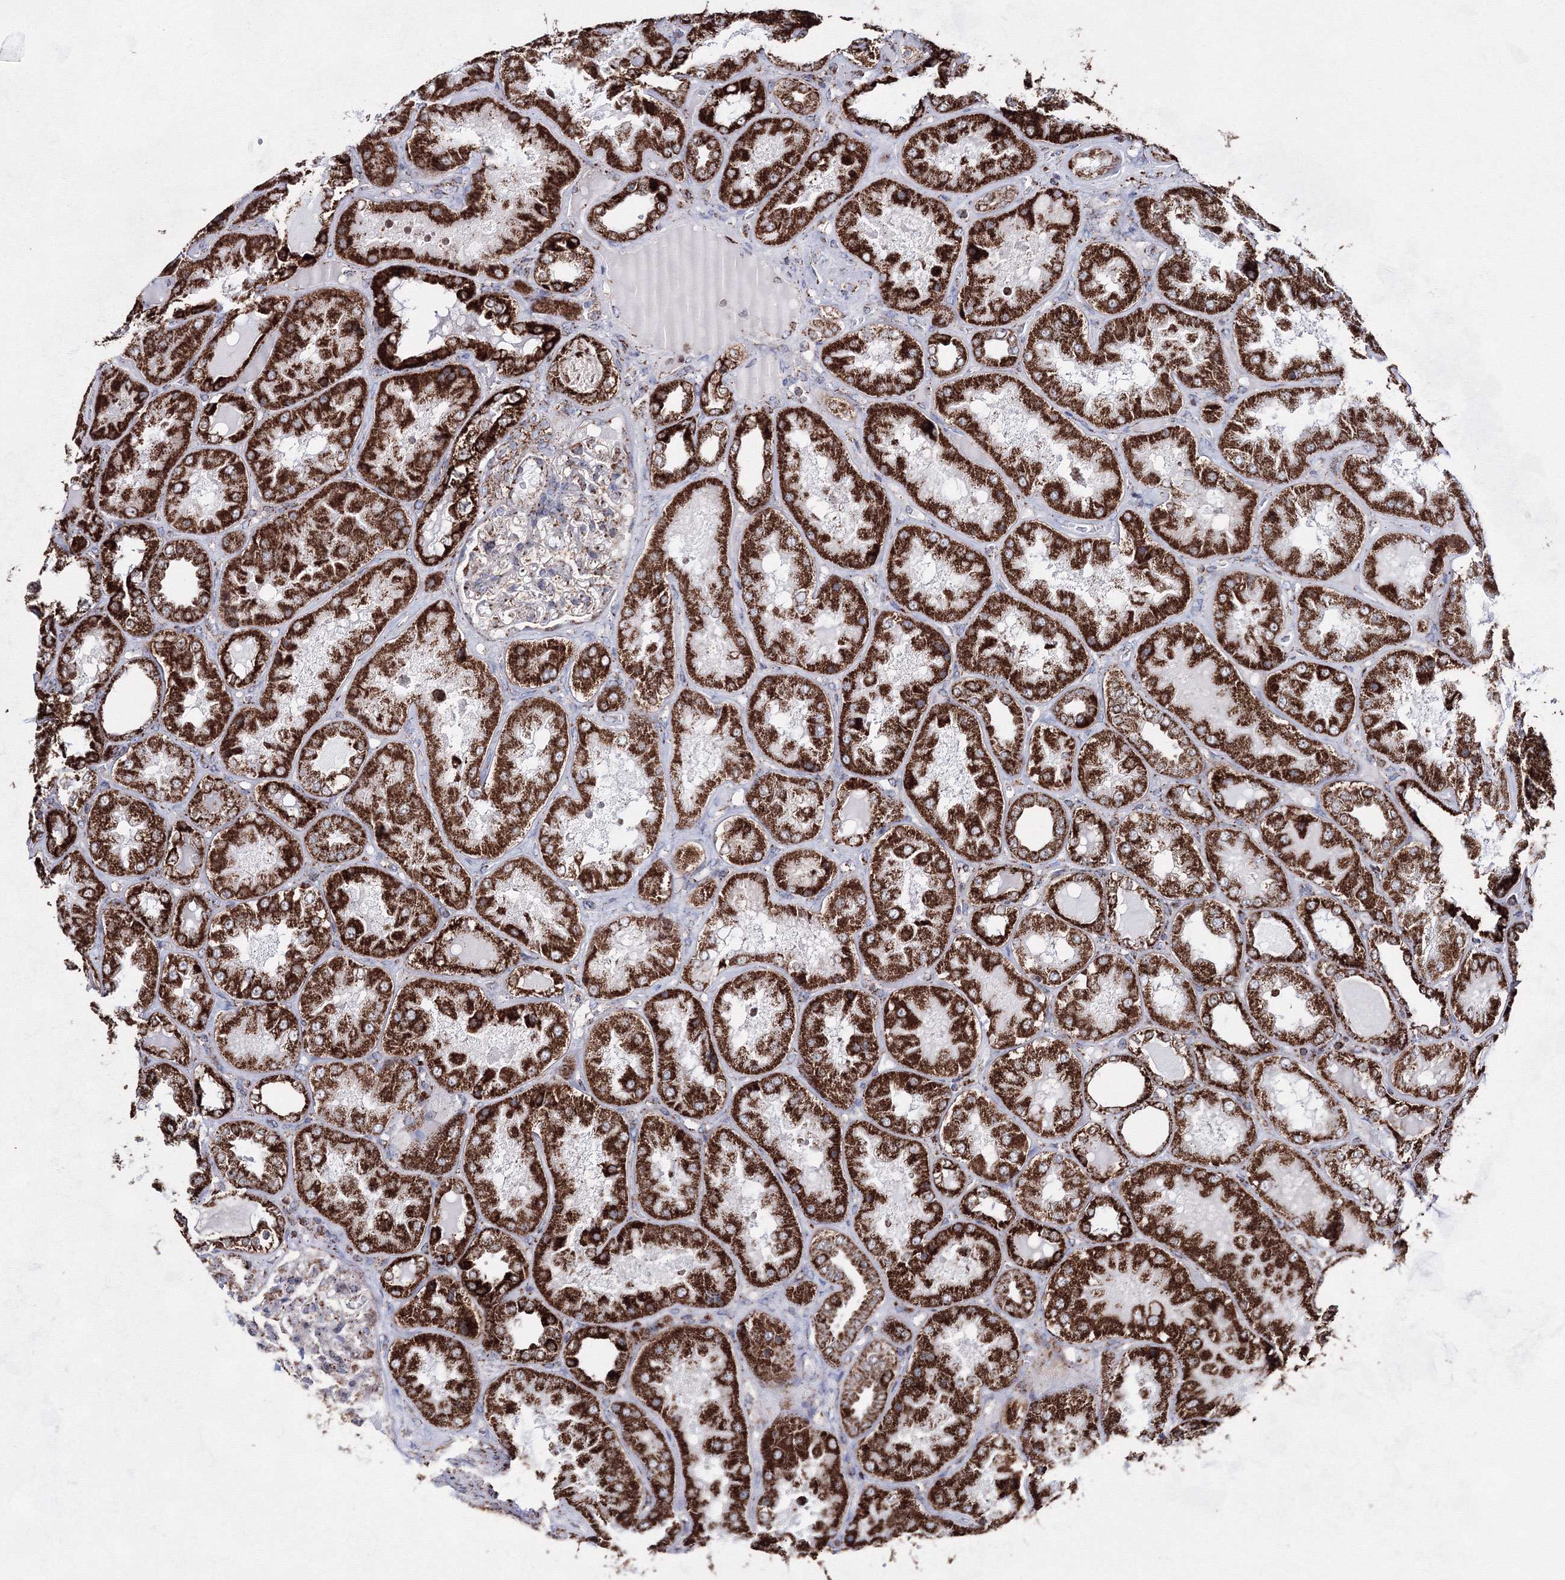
{"staining": {"intensity": "moderate", "quantity": "25%-75%", "location": "cytoplasmic/membranous"}, "tissue": "kidney", "cell_type": "Cells in glomeruli", "image_type": "normal", "snomed": [{"axis": "morphology", "description": "Normal tissue, NOS"}, {"axis": "topography", "description": "Kidney"}], "caption": "Protein staining displays moderate cytoplasmic/membranous positivity in approximately 25%-75% of cells in glomeruli in benign kidney.", "gene": "HADHB", "patient": {"sex": "female", "age": 56}}